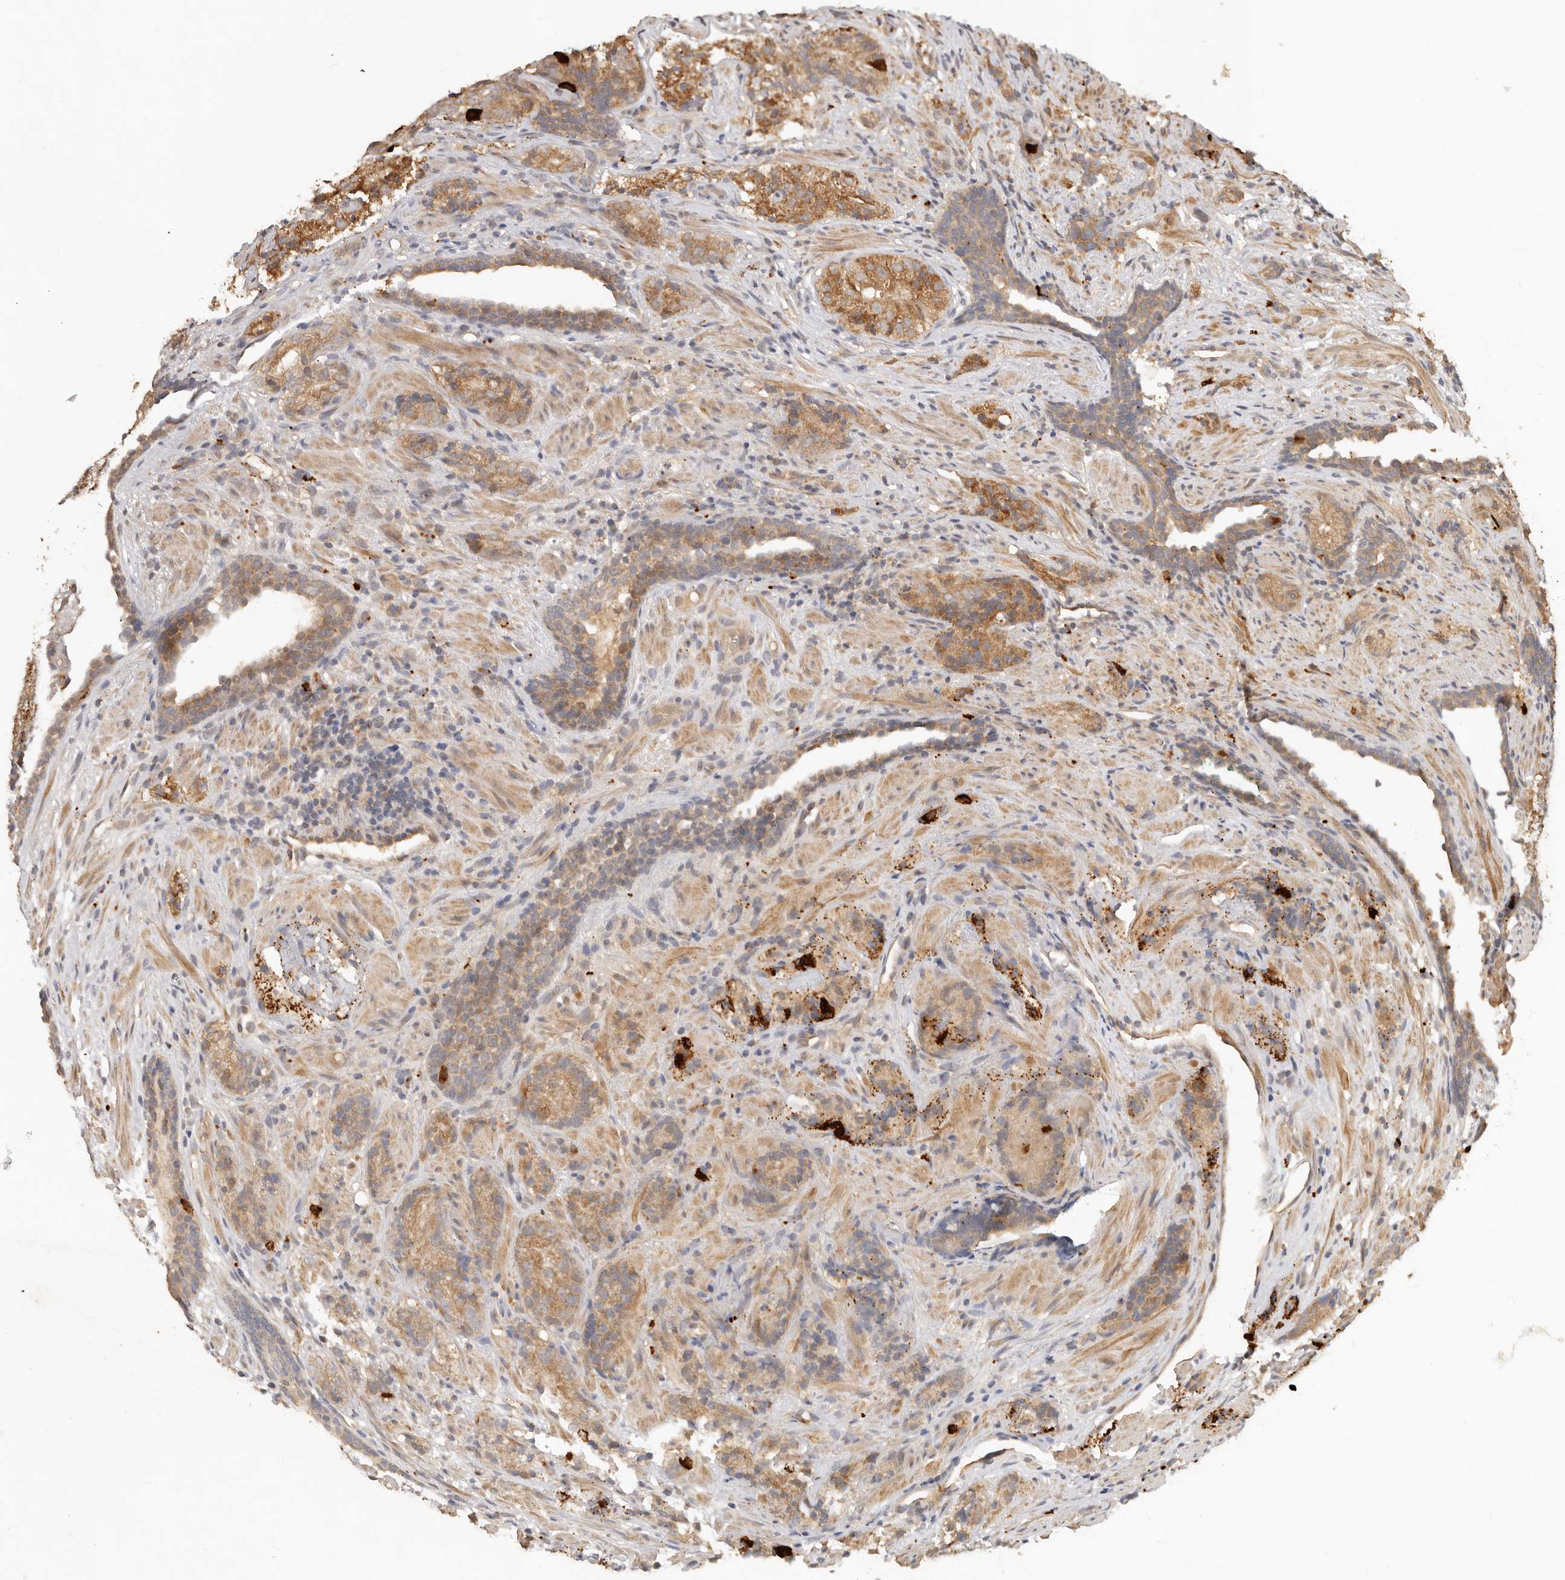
{"staining": {"intensity": "moderate", "quantity": ">75%", "location": "cytoplasmic/membranous"}, "tissue": "prostate cancer", "cell_type": "Tumor cells", "image_type": "cancer", "snomed": [{"axis": "morphology", "description": "Adenocarcinoma, High grade"}, {"axis": "topography", "description": "Prostate"}], "caption": "Protein staining reveals moderate cytoplasmic/membranous staining in approximately >75% of tumor cells in prostate cancer. The staining was performed using DAB (3,3'-diaminobenzidine), with brown indicating positive protein expression. Nuclei are stained blue with hematoxylin.", "gene": "MTFR2", "patient": {"sex": "male", "age": 56}}